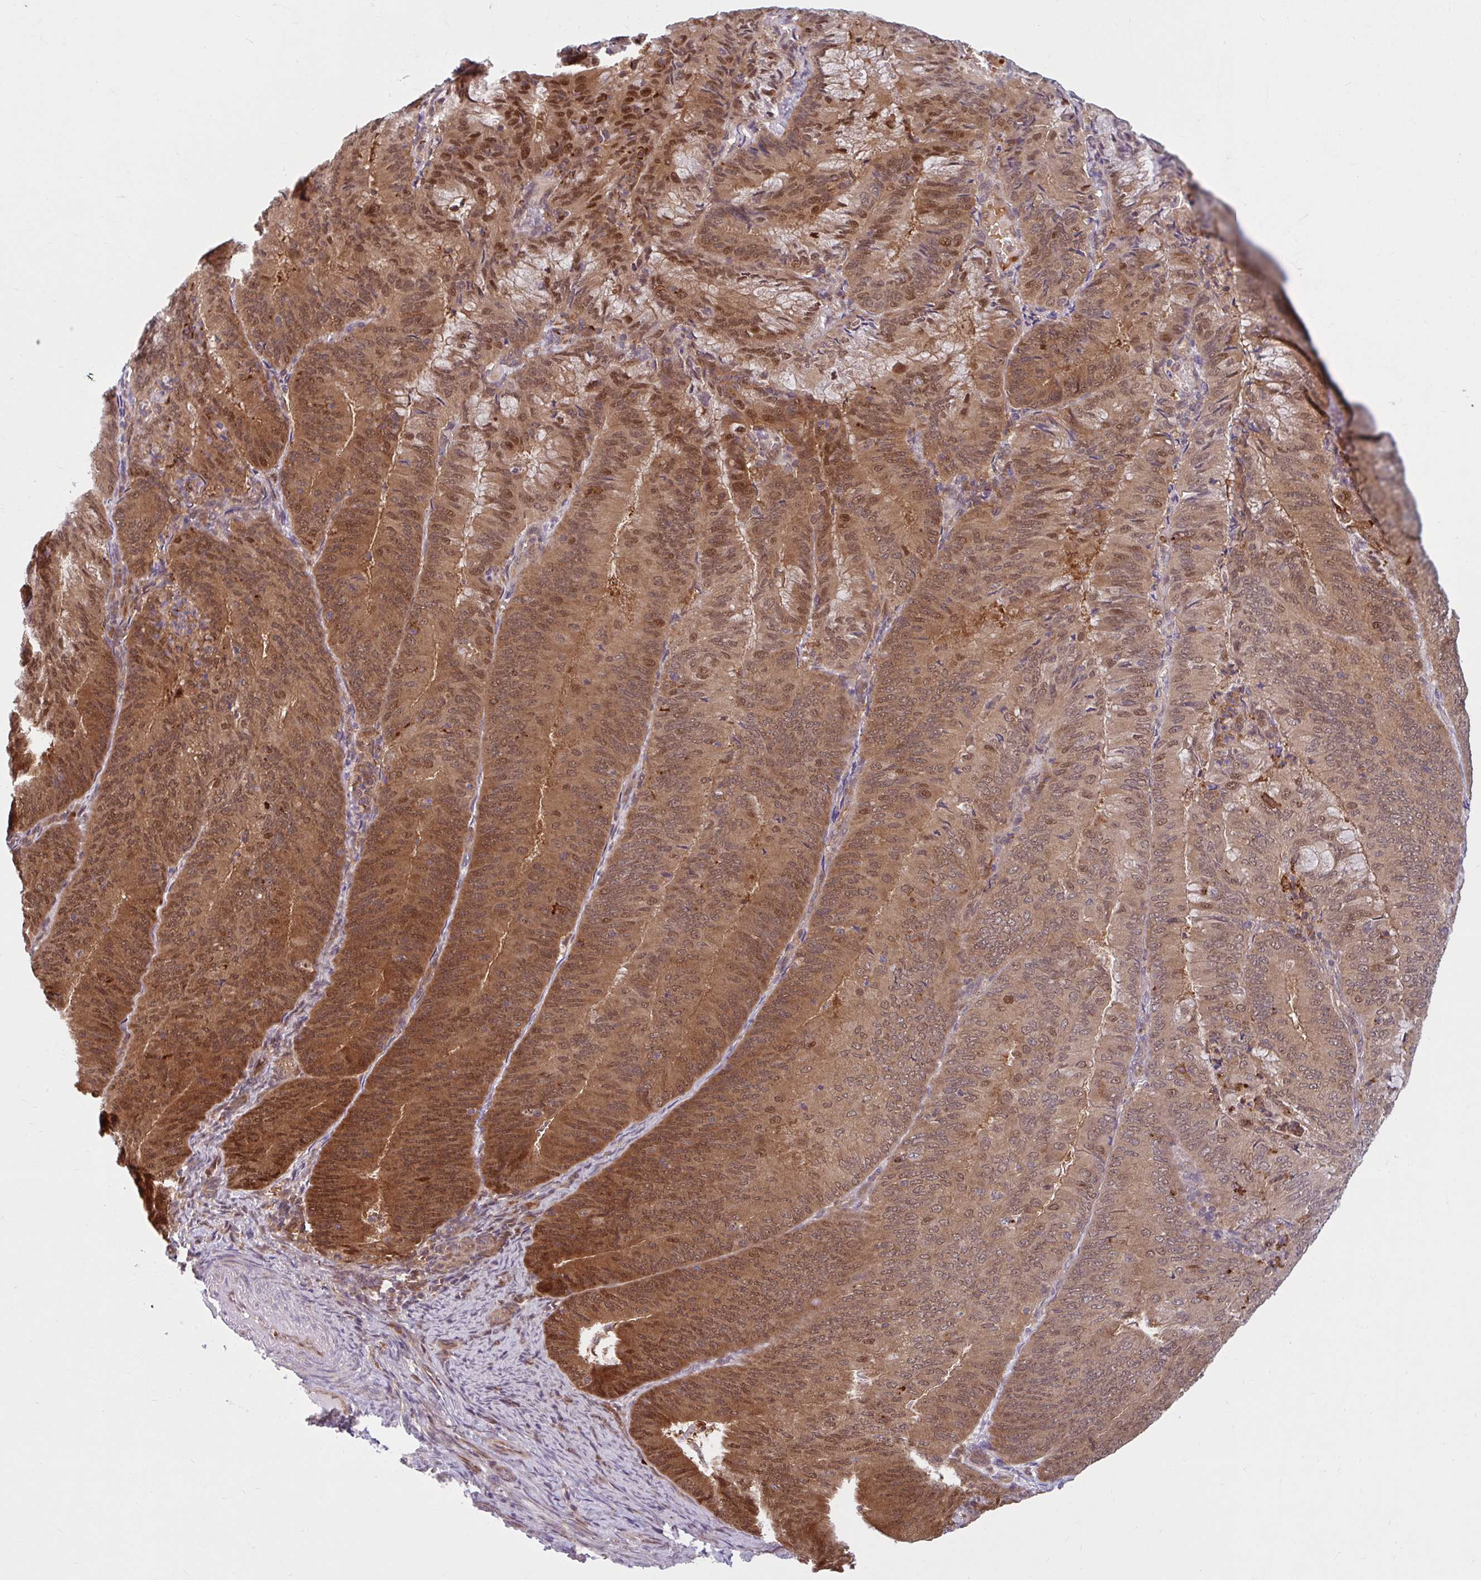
{"staining": {"intensity": "strong", "quantity": ">75%", "location": "cytoplasmic/membranous,nuclear"}, "tissue": "endometrial cancer", "cell_type": "Tumor cells", "image_type": "cancer", "snomed": [{"axis": "morphology", "description": "Adenocarcinoma, NOS"}, {"axis": "topography", "description": "Endometrium"}], "caption": "Immunohistochemistry (IHC) of endometrial cancer exhibits high levels of strong cytoplasmic/membranous and nuclear positivity in approximately >75% of tumor cells. The staining was performed using DAB to visualize the protein expression in brown, while the nuclei were stained in blue with hematoxylin (Magnification: 20x).", "gene": "HMBS", "patient": {"sex": "female", "age": 57}}